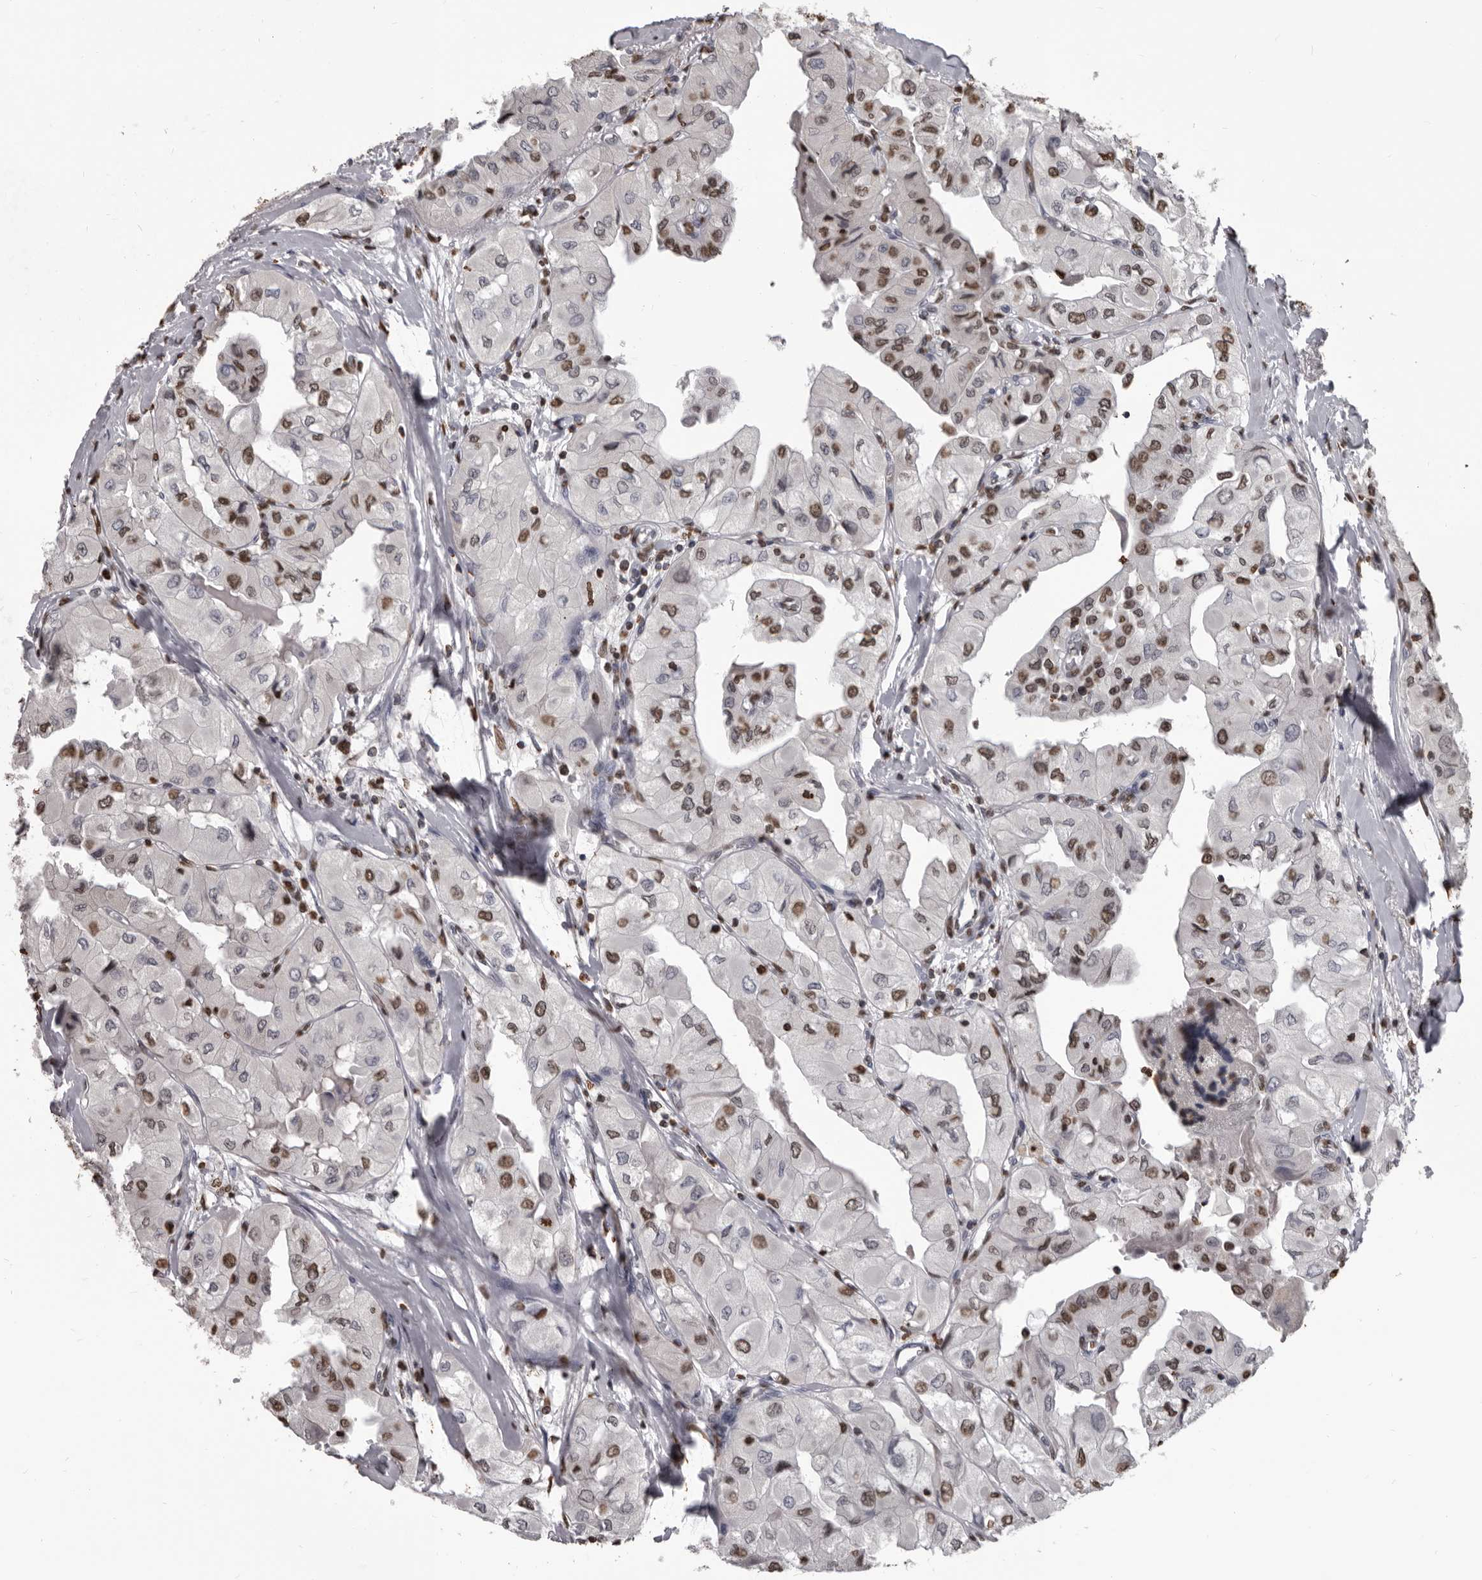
{"staining": {"intensity": "moderate", "quantity": ">75%", "location": "nuclear"}, "tissue": "thyroid cancer", "cell_type": "Tumor cells", "image_type": "cancer", "snomed": [{"axis": "morphology", "description": "Papillary adenocarcinoma, NOS"}, {"axis": "topography", "description": "Thyroid gland"}], "caption": "Human thyroid papillary adenocarcinoma stained with a protein marker demonstrates moderate staining in tumor cells.", "gene": "AHR", "patient": {"sex": "female", "age": 59}}